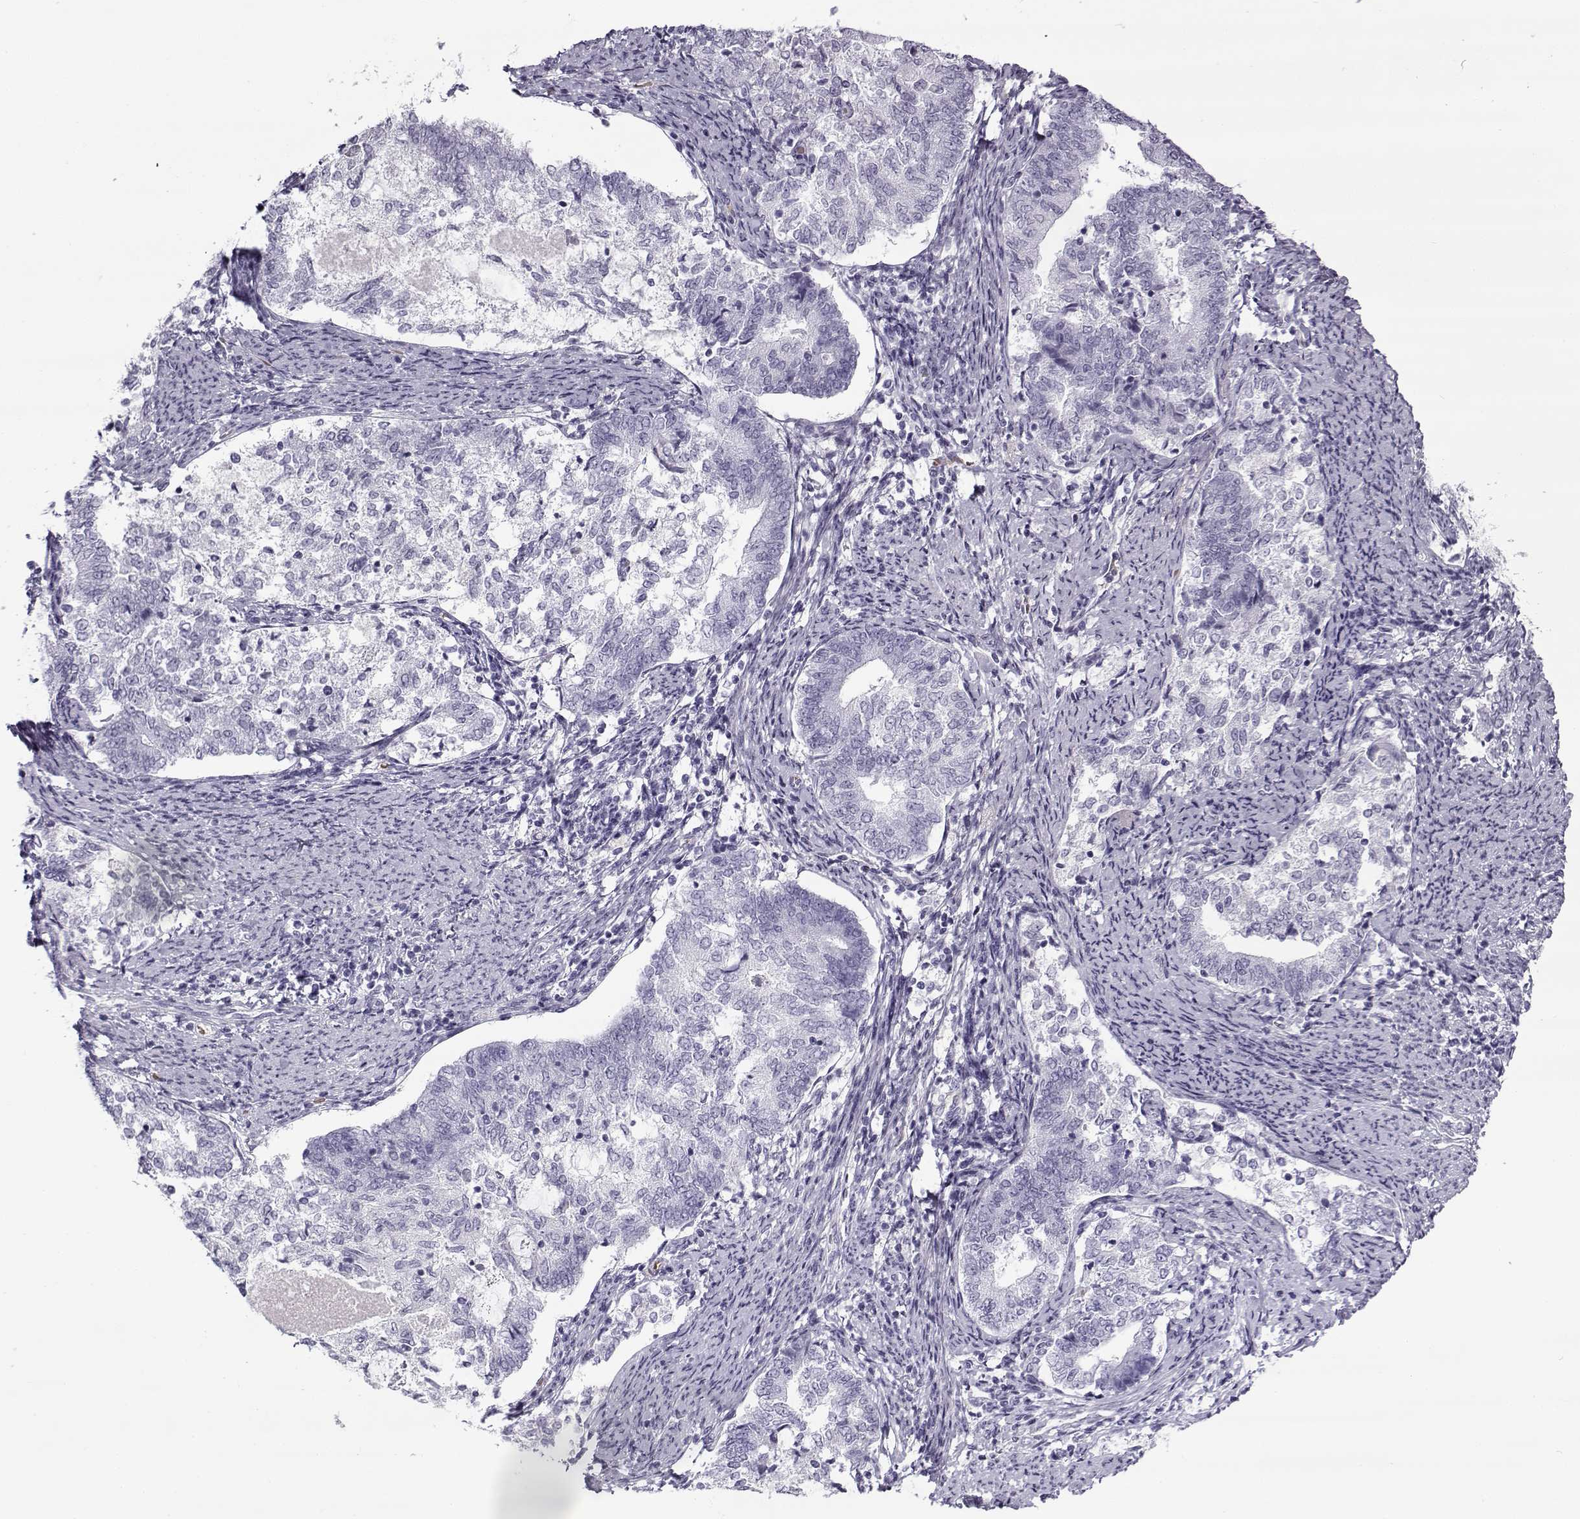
{"staining": {"intensity": "negative", "quantity": "none", "location": "none"}, "tissue": "endometrial cancer", "cell_type": "Tumor cells", "image_type": "cancer", "snomed": [{"axis": "morphology", "description": "Adenocarcinoma, NOS"}, {"axis": "topography", "description": "Endometrium"}], "caption": "Endometrial cancer (adenocarcinoma) was stained to show a protein in brown. There is no significant staining in tumor cells.", "gene": "SNCA", "patient": {"sex": "female", "age": 65}}